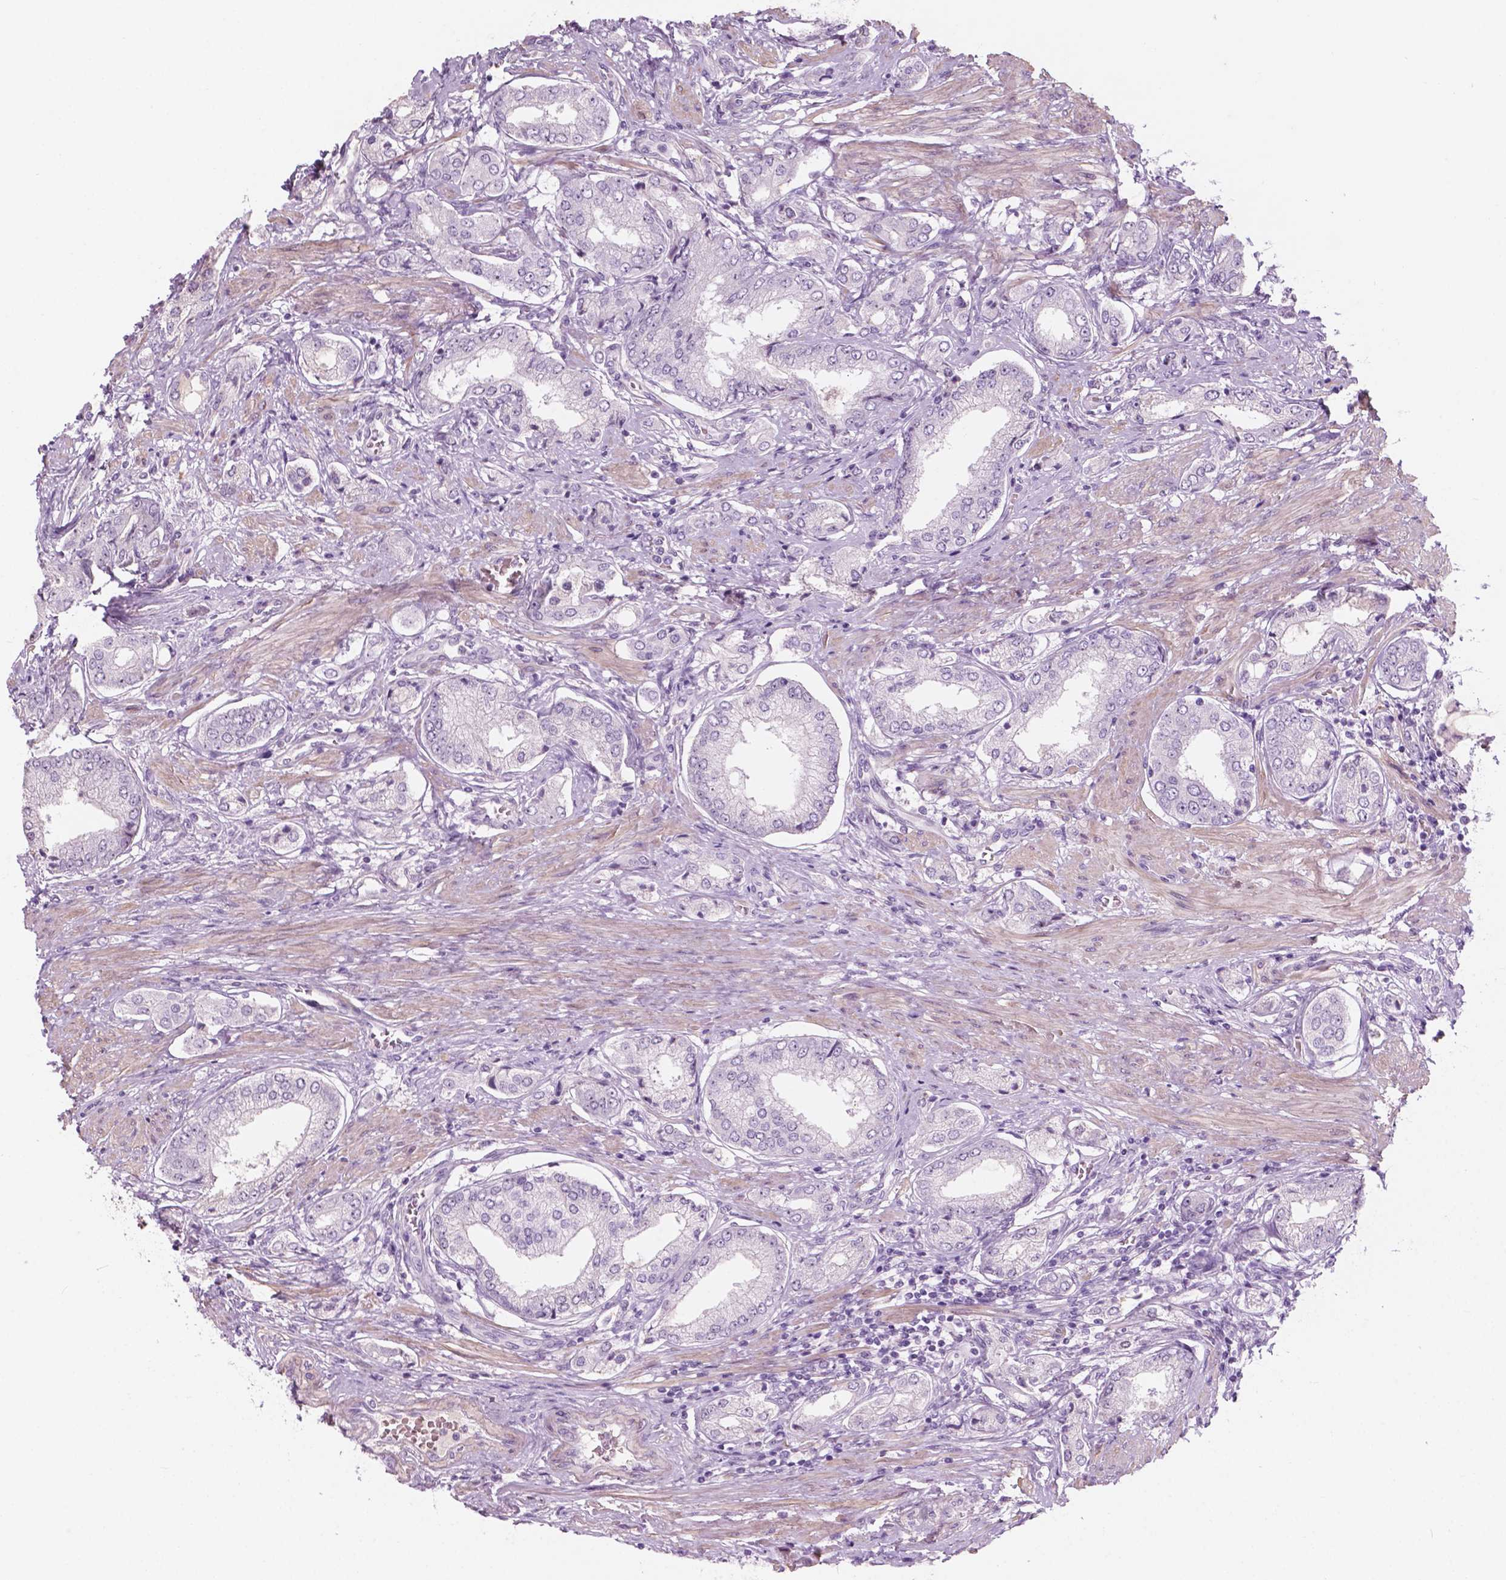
{"staining": {"intensity": "negative", "quantity": "none", "location": "none"}, "tissue": "prostate cancer", "cell_type": "Tumor cells", "image_type": "cancer", "snomed": [{"axis": "morphology", "description": "Adenocarcinoma, NOS"}, {"axis": "topography", "description": "Prostate"}], "caption": "Immunohistochemical staining of prostate cancer (adenocarcinoma) displays no significant positivity in tumor cells.", "gene": "ZNF853", "patient": {"sex": "male", "age": 63}}